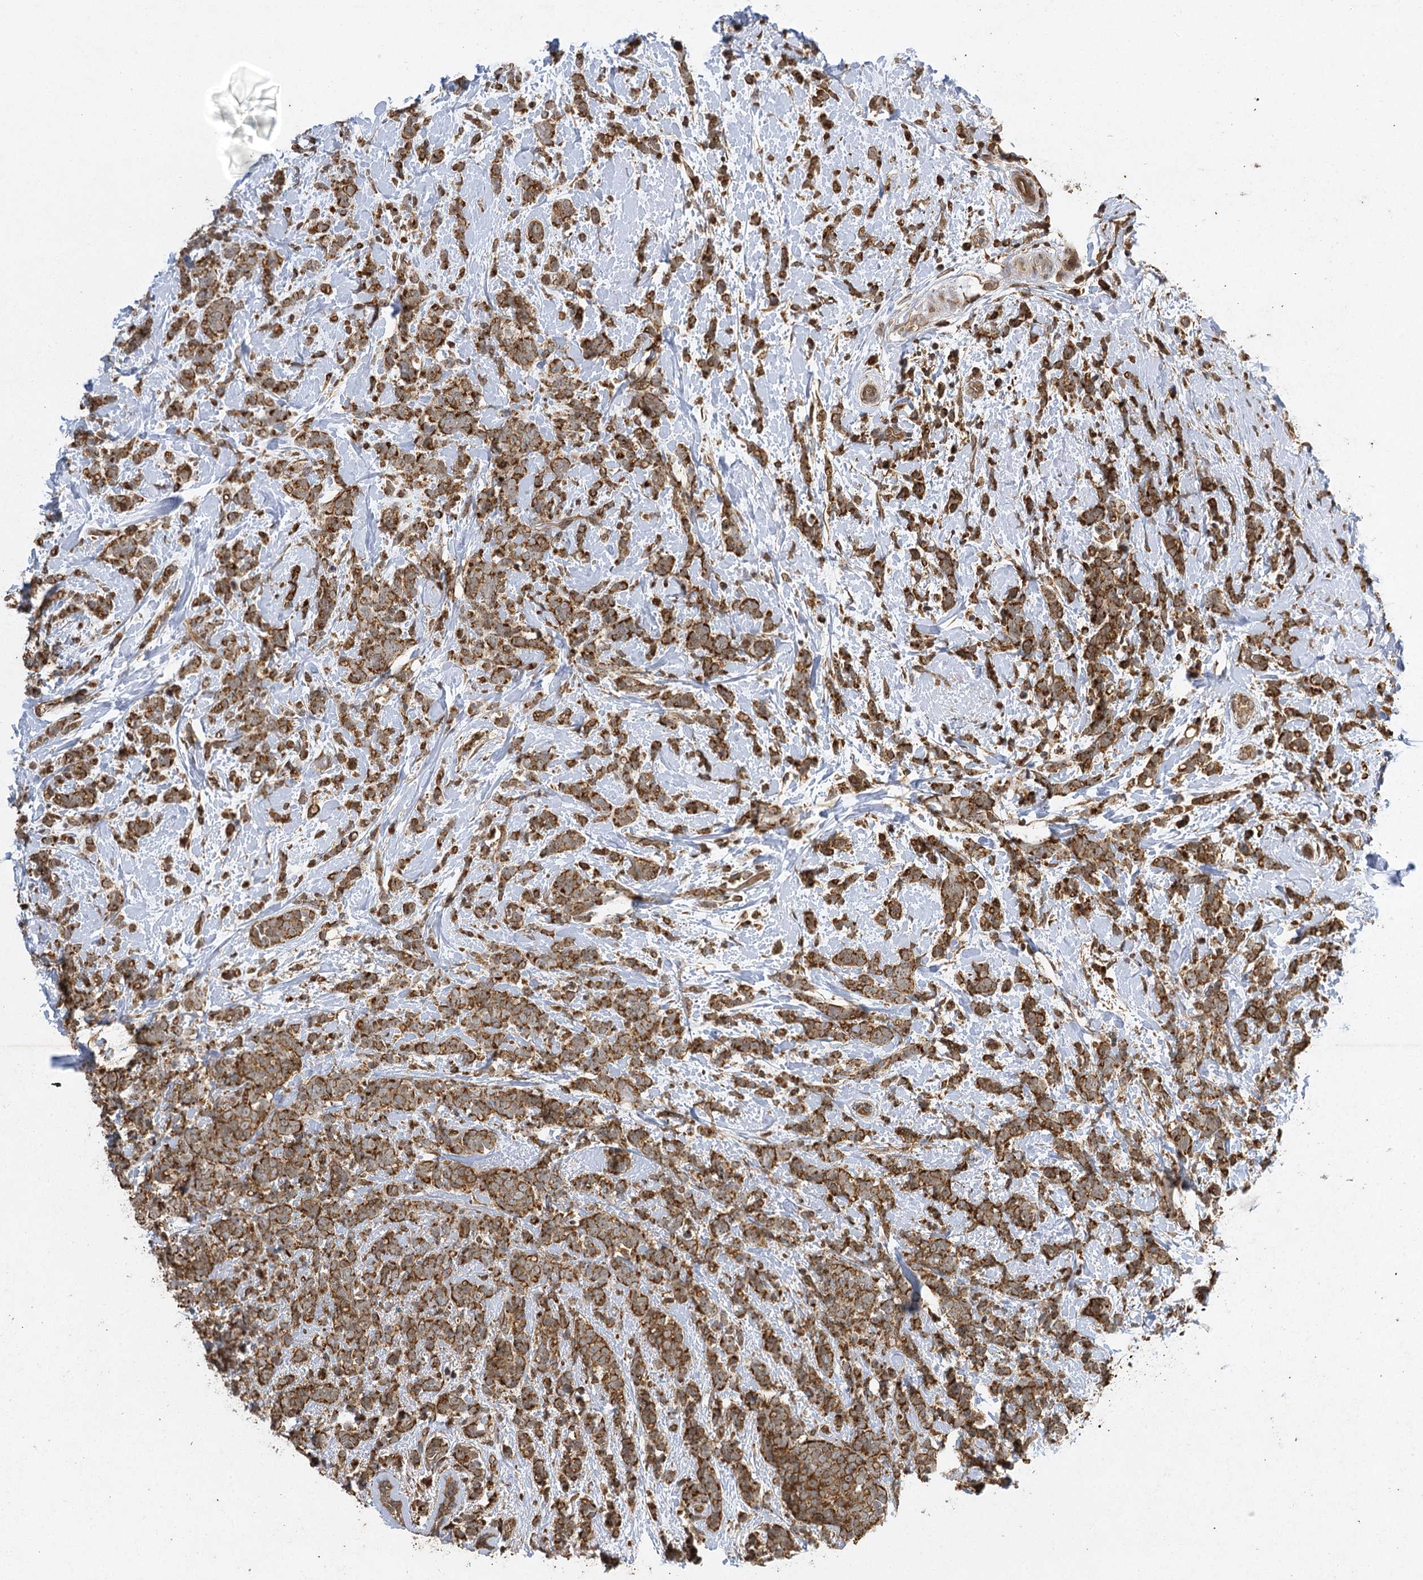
{"staining": {"intensity": "strong", "quantity": ">75%", "location": "cytoplasmic/membranous"}, "tissue": "breast cancer", "cell_type": "Tumor cells", "image_type": "cancer", "snomed": [{"axis": "morphology", "description": "Lobular carcinoma"}, {"axis": "topography", "description": "Breast"}], "caption": "Lobular carcinoma (breast) was stained to show a protein in brown. There is high levels of strong cytoplasmic/membranous positivity in about >75% of tumor cells.", "gene": "IL11RA", "patient": {"sex": "female", "age": 58}}